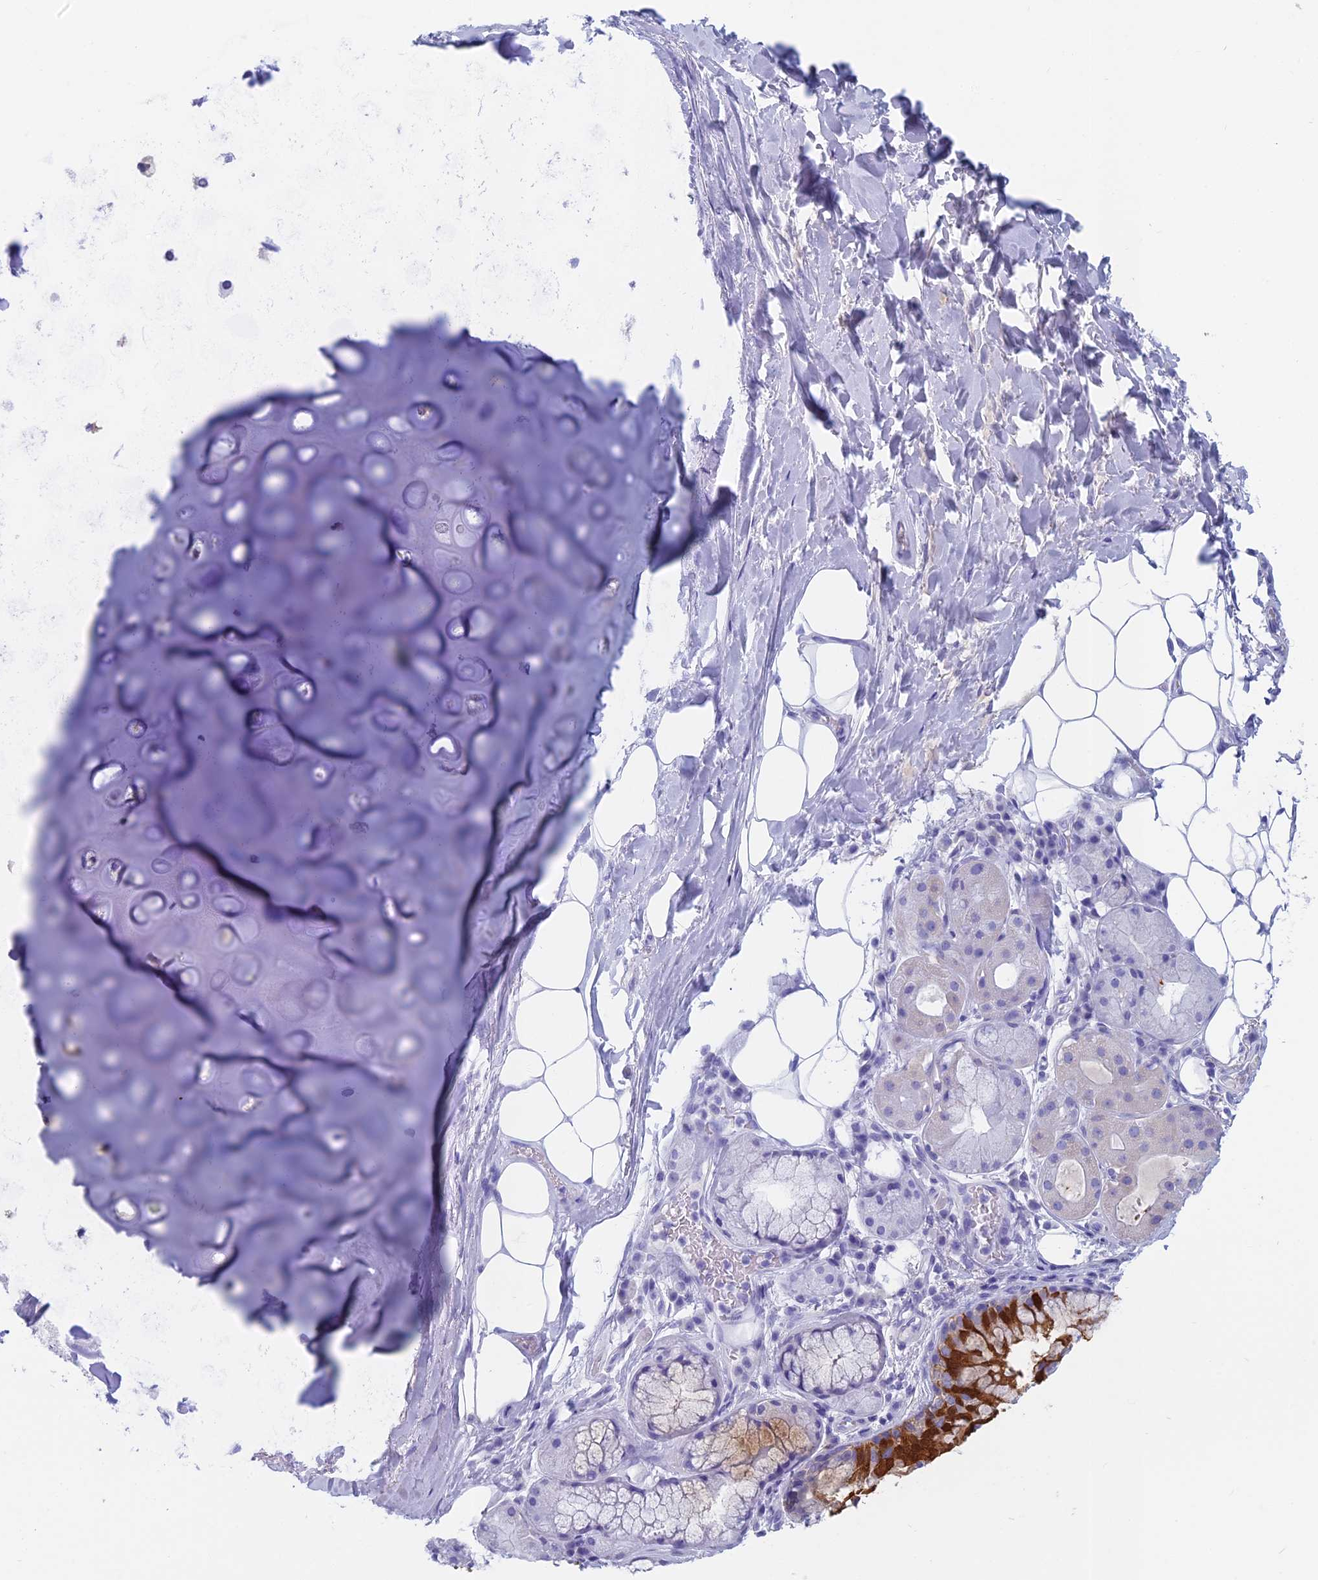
{"staining": {"intensity": "negative", "quantity": "none", "location": "none"}, "tissue": "adipose tissue", "cell_type": "Adipocytes", "image_type": "normal", "snomed": [{"axis": "morphology", "description": "Normal tissue, NOS"}, {"axis": "topography", "description": "Lymph node"}, {"axis": "topography", "description": "Cartilage tissue"}, {"axis": "topography", "description": "Bronchus"}], "caption": "Protein analysis of benign adipose tissue displays no significant expression in adipocytes.", "gene": "CAPS", "patient": {"sex": "male", "age": 63}}